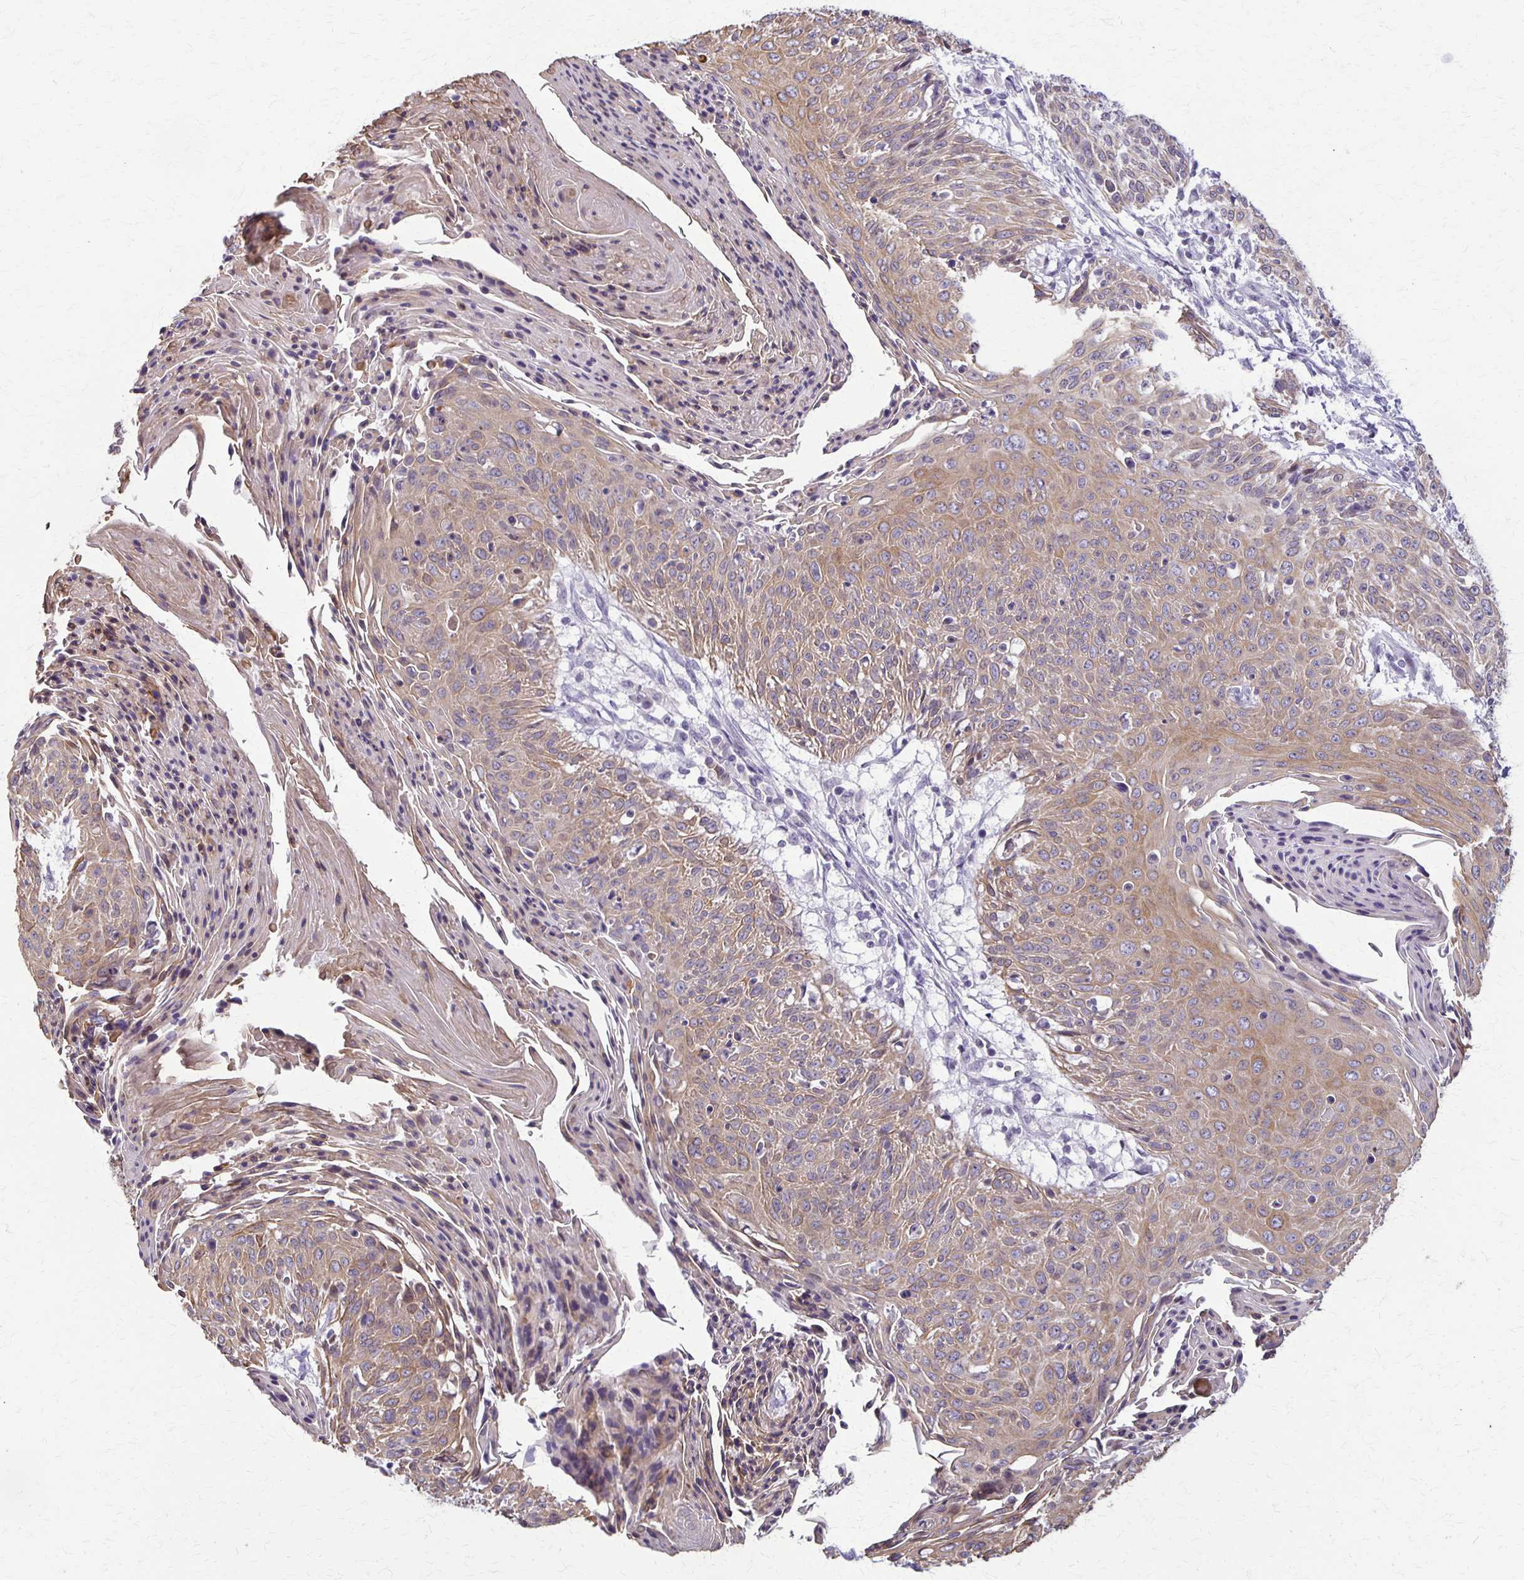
{"staining": {"intensity": "moderate", "quantity": ">75%", "location": "cytoplasmic/membranous"}, "tissue": "cervical cancer", "cell_type": "Tumor cells", "image_type": "cancer", "snomed": [{"axis": "morphology", "description": "Squamous cell carcinoma, NOS"}, {"axis": "topography", "description": "Cervix"}], "caption": "Tumor cells demonstrate medium levels of moderate cytoplasmic/membranous staining in approximately >75% of cells in cervical cancer. The protein is stained brown, and the nuclei are stained in blue (DAB (3,3'-diaminobenzidine) IHC with brightfield microscopy, high magnification).", "gene": "SLC35E2B", "patient": {"sex": "female", "age": 45}}